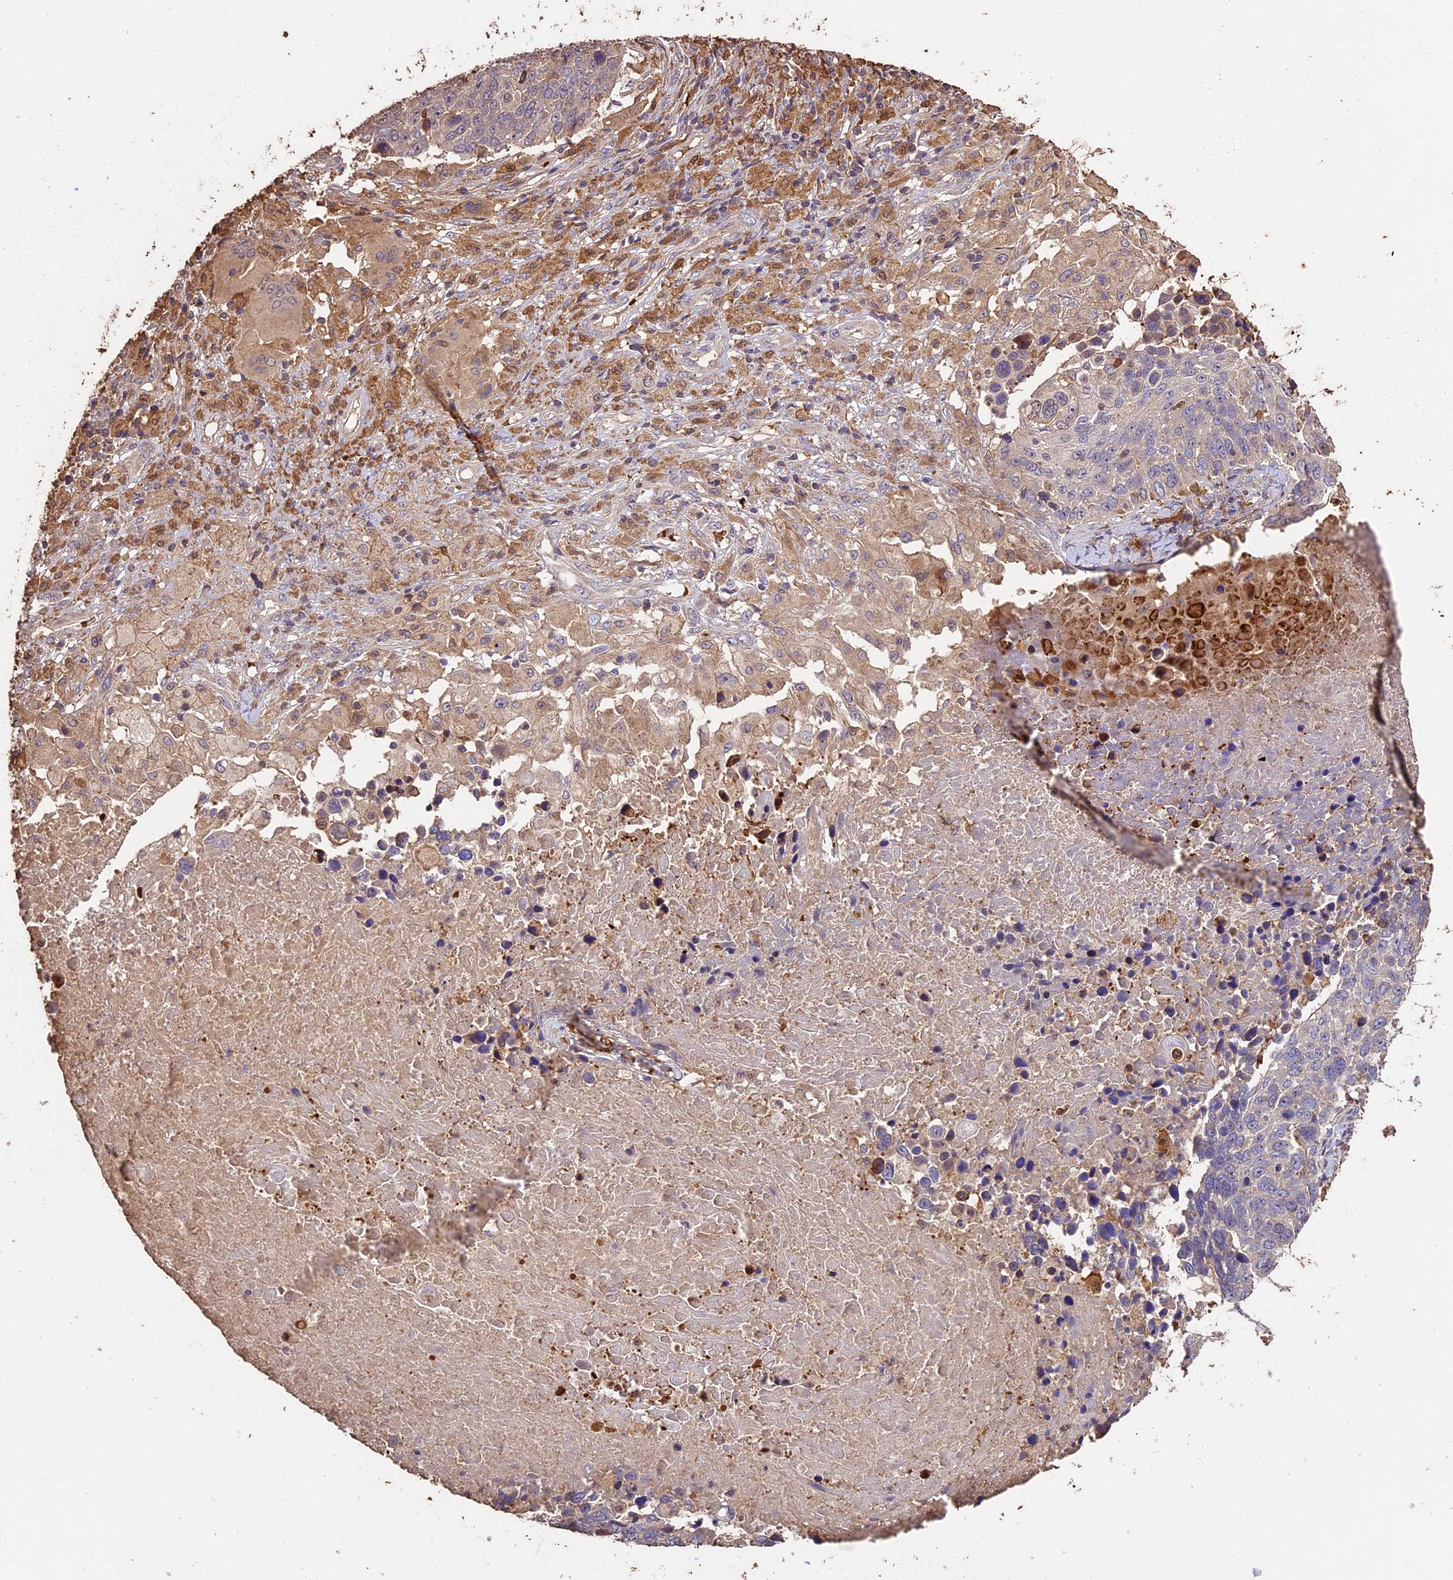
{"staining": {"intensity": "negative", "quantity": "none", "location": "none"}, "tissue": "lung cancer", "cell_type": "Tumor cells", "image_type": "cancer", "snomed": [{"axis": "morphology", "description": "Normal tissue, NOS"}, {"axis": "morphology", "description": "Squamous cell carcinoma, NOS"}, {"axis": "topography", "description": "Lymph node"}, {"axis": "topography", "description": "Lung"}], "caption": "Micrograph shows no protein expression in tumor cells of lung squamous cell carcinoma tissue.", "gene": "CRLF1", "patient": {"sex": "male", "age": 66}}